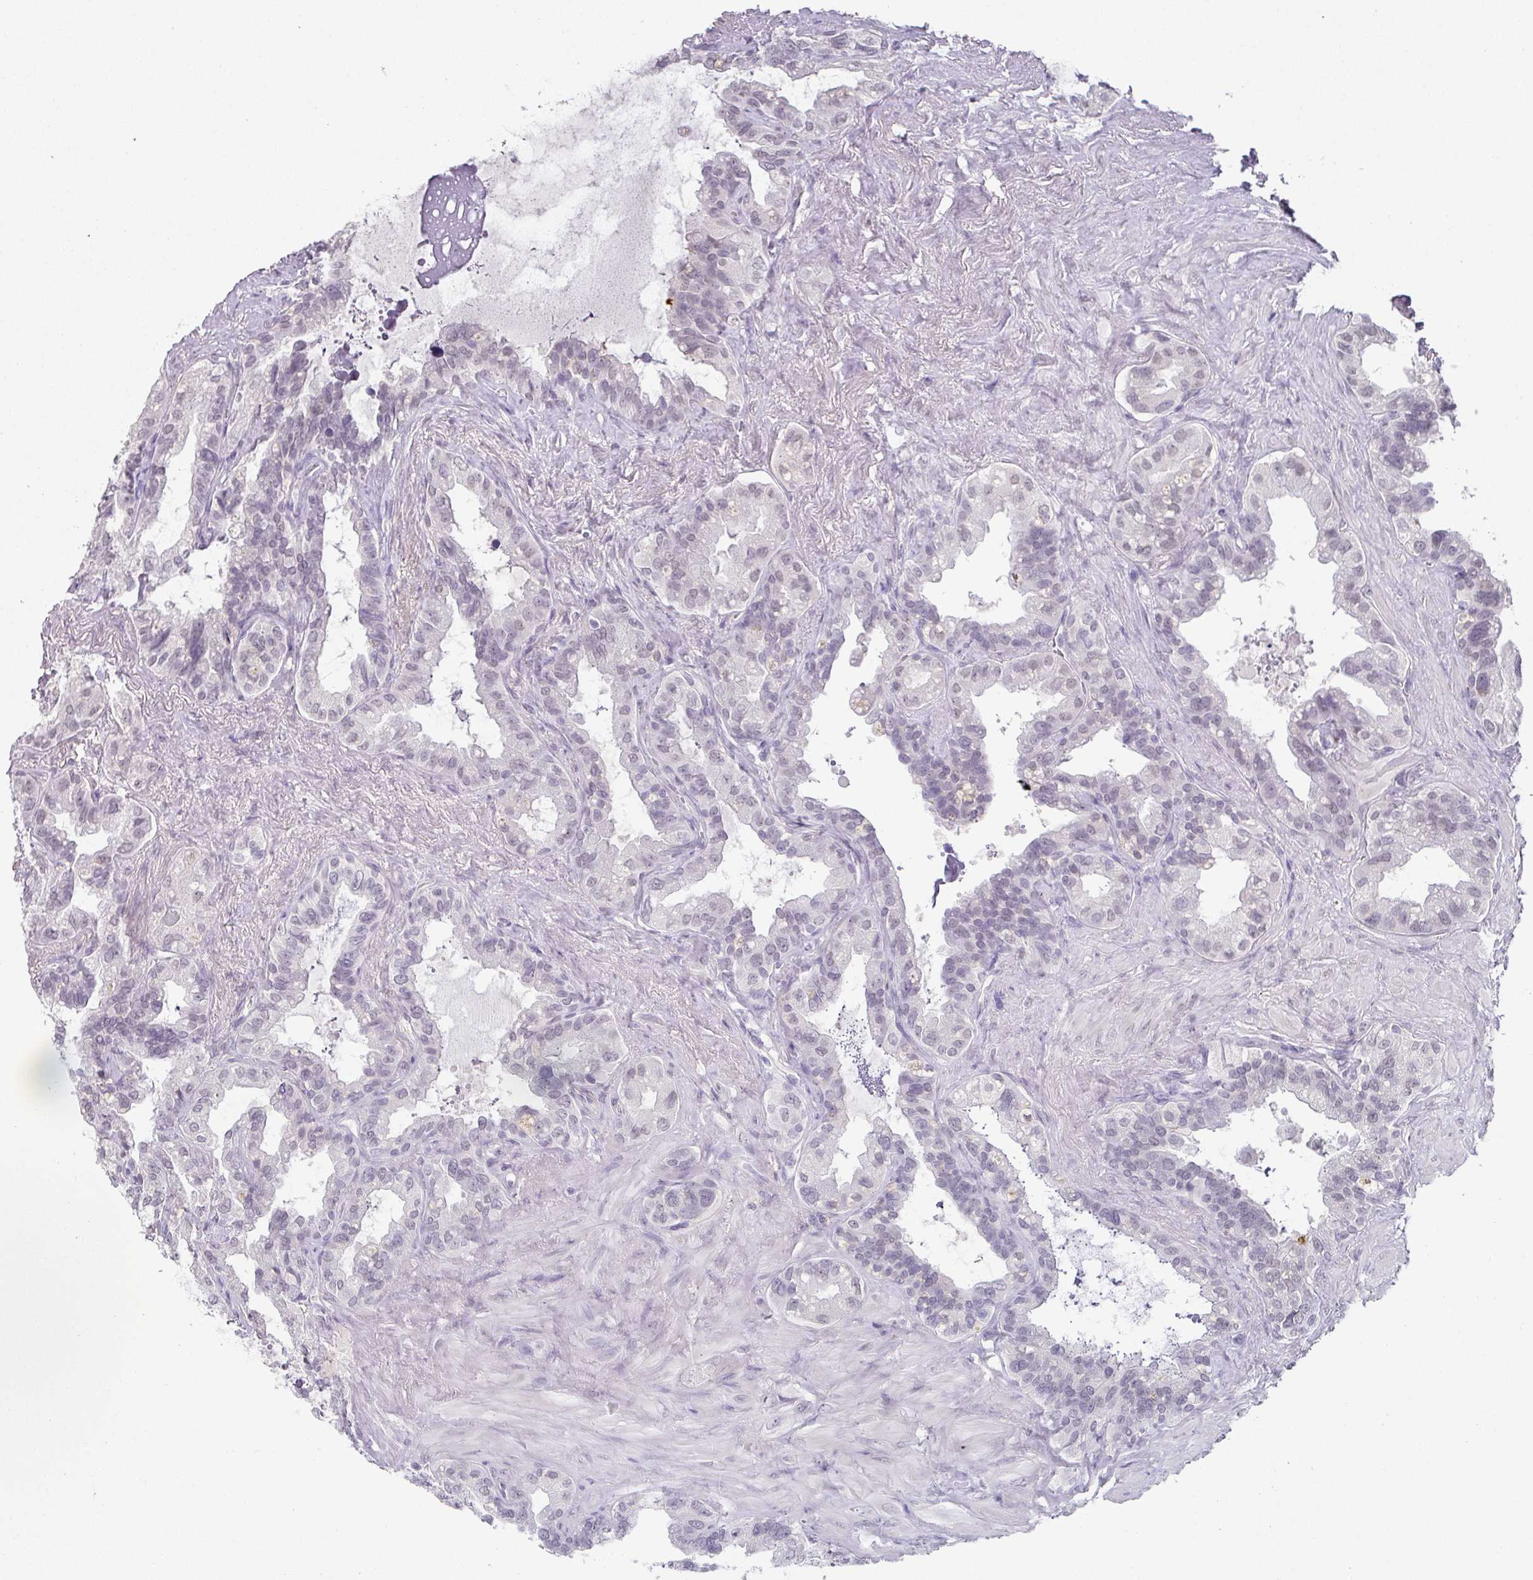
{"staining": {"intensity": "negative", "quantity": "none", "location": "none"}, "tissue": "seminal vesicle", "cell_type": "Glandular cells", "image_type": "normal", "snomed": [{"axis": "morphology", "description": "Normal tissue, NOS"}, {"axis": "topography", "description": "Seminal veicle"}, {"axis": "topography", "description": "Peripheral nerve tissue"}], "caption": "Benign seminal vesicle was stained to show a protein in brown. There is no significant staining in glandular cells. (DAB (3,3'-diaminobenzidine) immunohistochemistry (IHC) visualized using brightfield microscopy, high magnification).", "gene": "C1QB", "patient": {"sex": "male", "age": 76}}